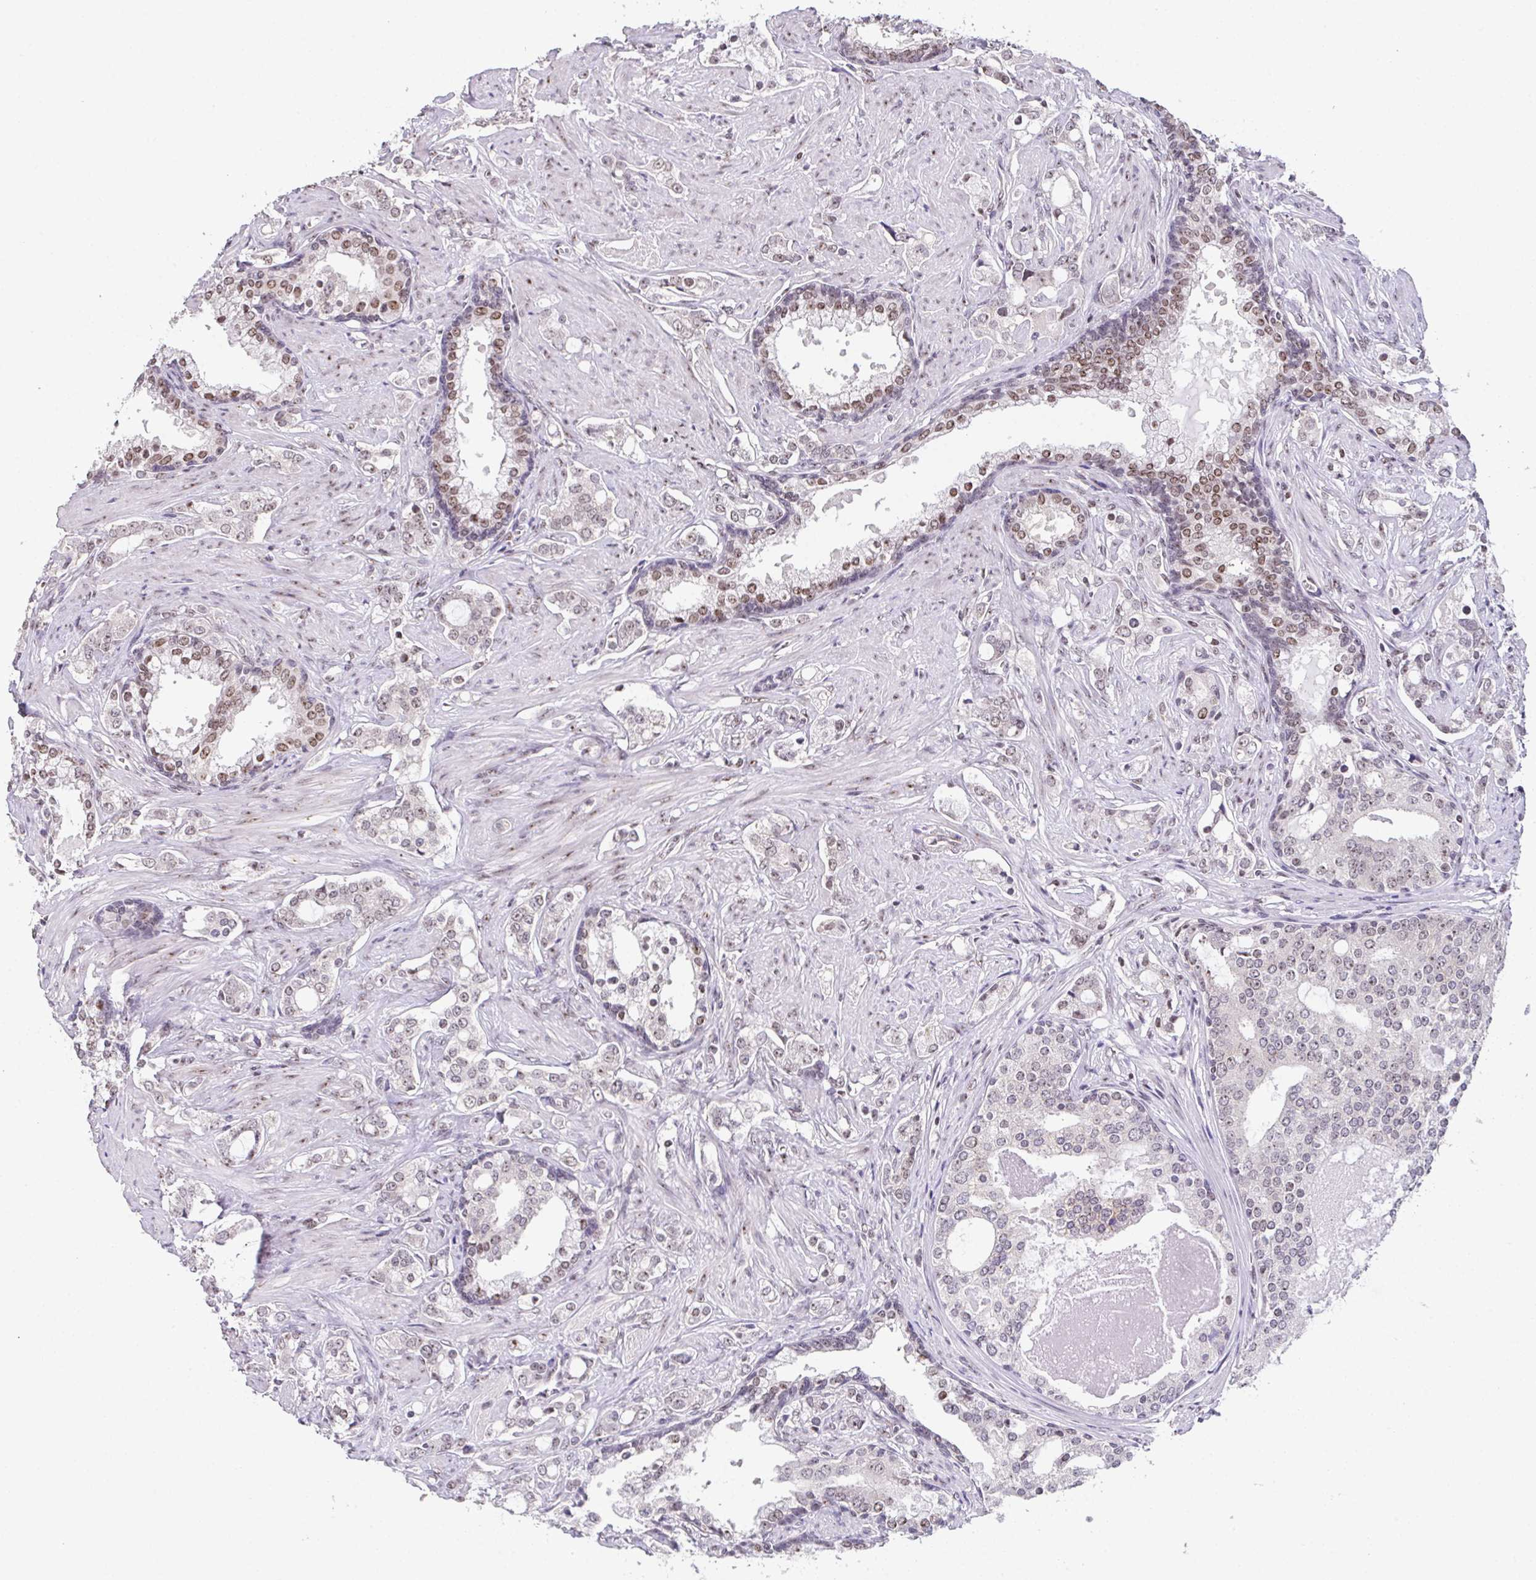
{"staining": {"intensity": "moderate", "quantity": ">75%", "location": "nuclear"}, "tissue": "prostate cancer", "cell_type": "Tumor cells", "image_type": "cancer", "snomed": [{"axis": "morphology", "description": "Adenocarcinoma, Medium grade"}, {"axis": "topography", "description": "Prostate"}], "caption": "DAB immunohistochemical staining of prostate medium-grade adenocarcinoma demonstrates moderate nuclear protein expression in about >75% of tumor cells.", "gene": "ZNF800", "patient": {"sex": "male", "age": 57}}